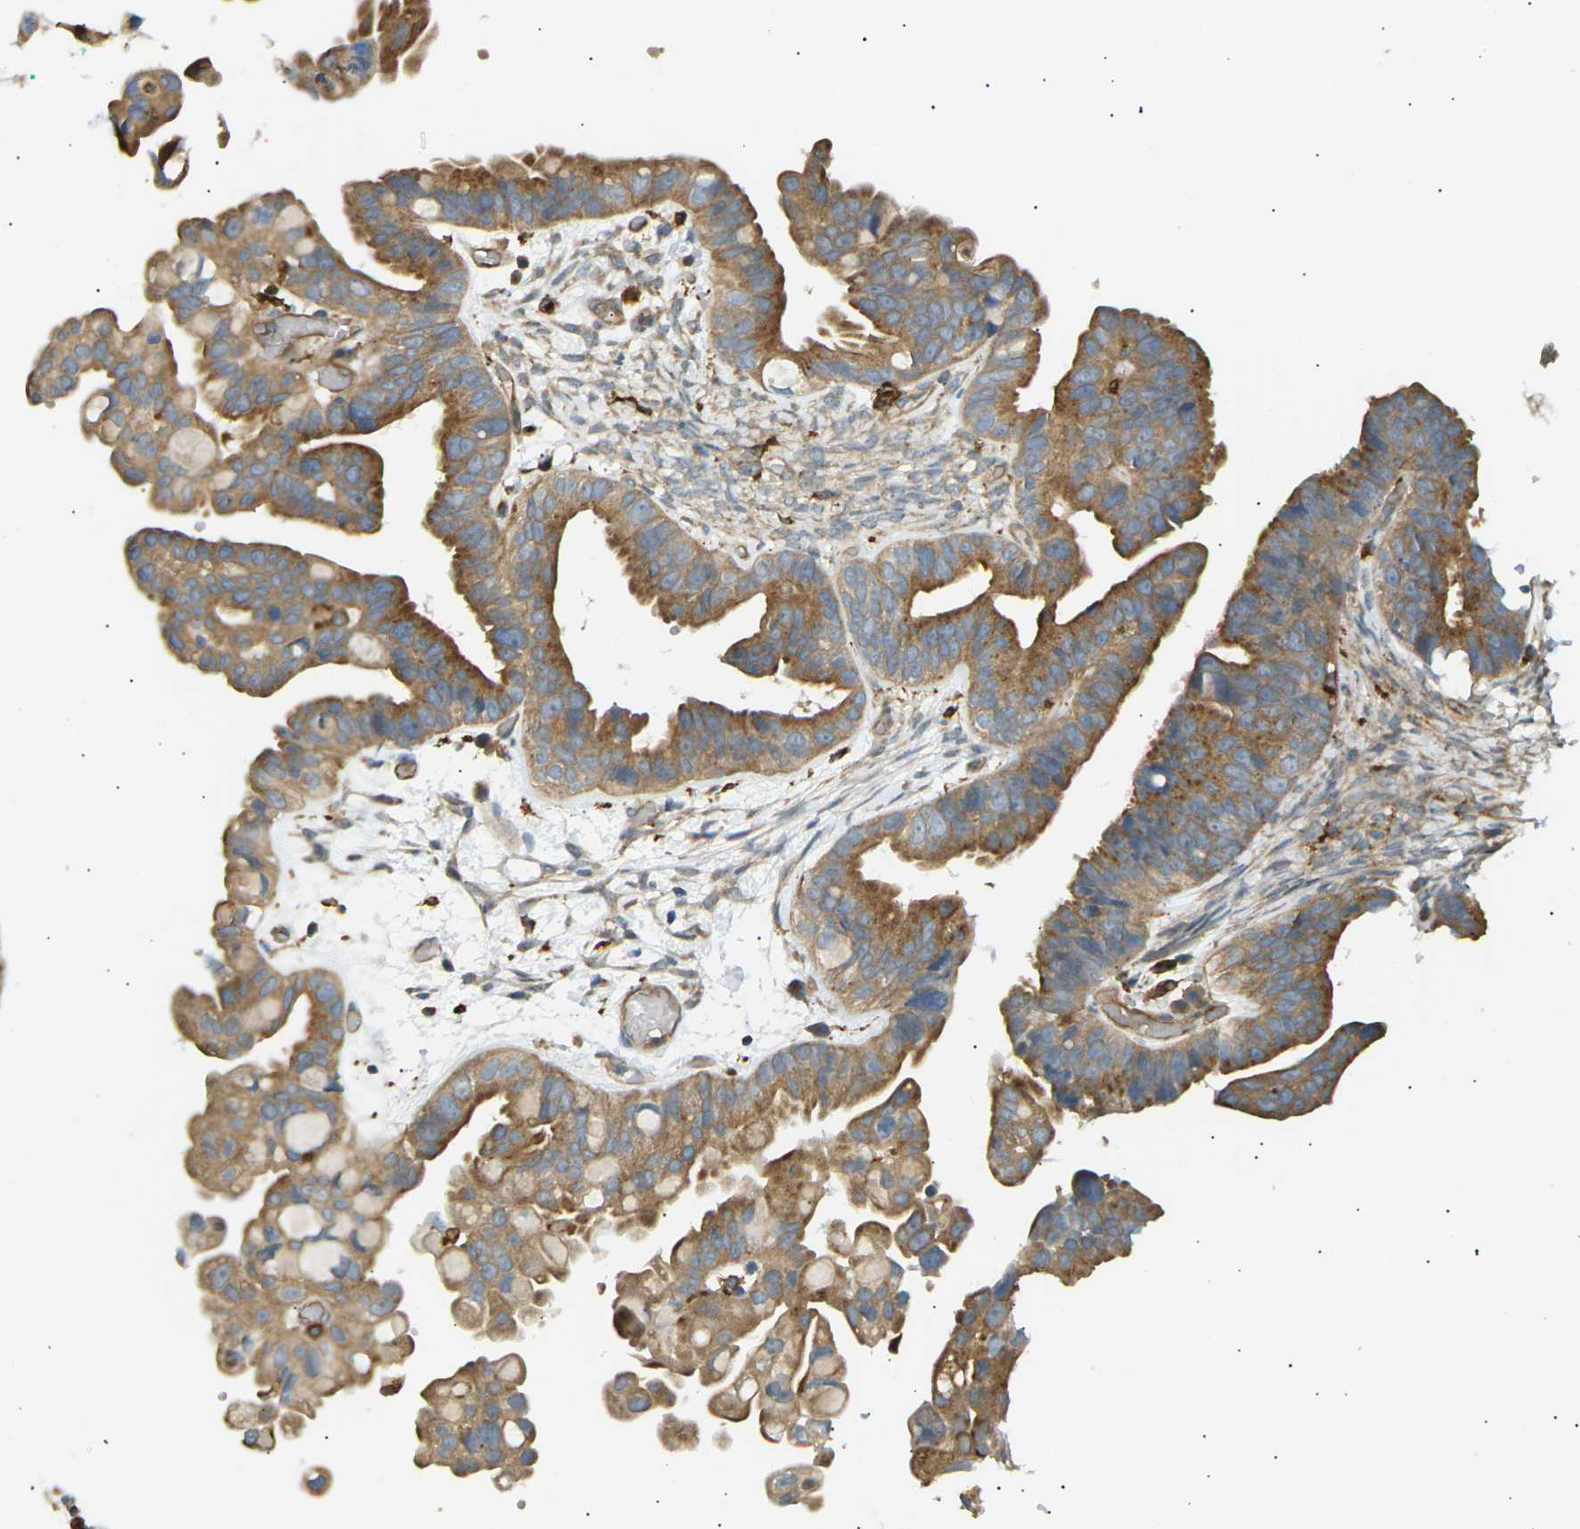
{"staining": {"intensity": "moderate", "quantity": ">75%", "location": "cytoplasmic/membranous"}, "tissue": "ovarian cancer", "cell_type": "Tumor cells", "image_type": "cancer", "snomed": [{"axis": "morphology", "description": "Cystadenocarcinoma, serous, NOS"}, {"axis": "topography", "description": "Ovary"}], "caption": "Protein staining of ovarian cancer tissue displays moderate cytoplasmic/membranous positivity in approximately >75% of tumor cells.", "gene": "CDK17", "patient": {"sex": "female", "age": 56}}